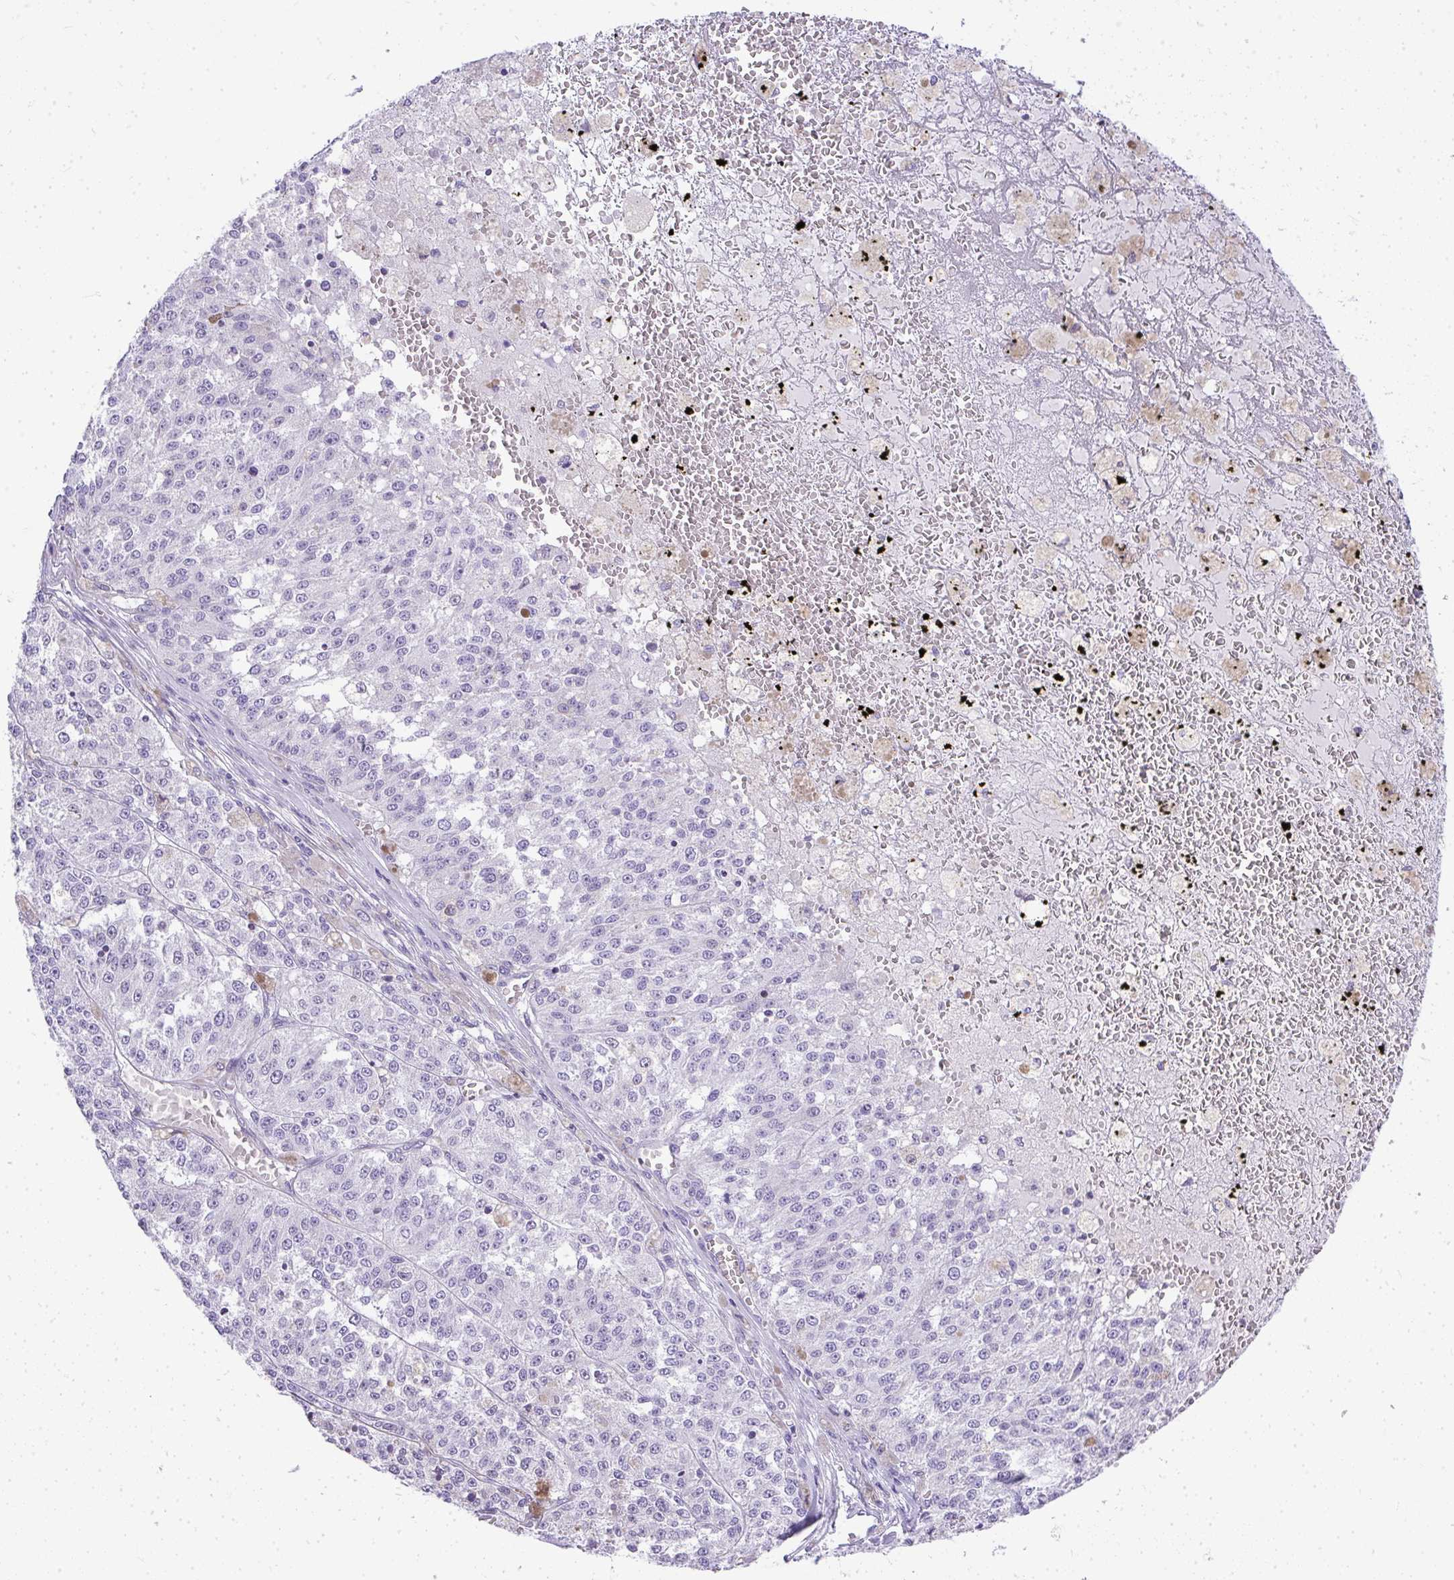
{"staining": {"intensity": "negative", "quantity": "none", "location": "none"}, "tissue": "melanoma", "cell_type": "Tumor cells", "image_type": "cancer", "snomed": [{"axis": "morphology", "description": "Malignant melanoma, Metastatic site"}, {"axis": "topography", "description": "Lymph node"}], "caption": "Protein analysis of malignant melanoma (metastatic site) displays no significant staining in tumor cells. (Immunohistochemistry, brightfield microscopy, high magnification).", "gene": "ADRA2C", "patient": {"sex": "female", "age": 64}}